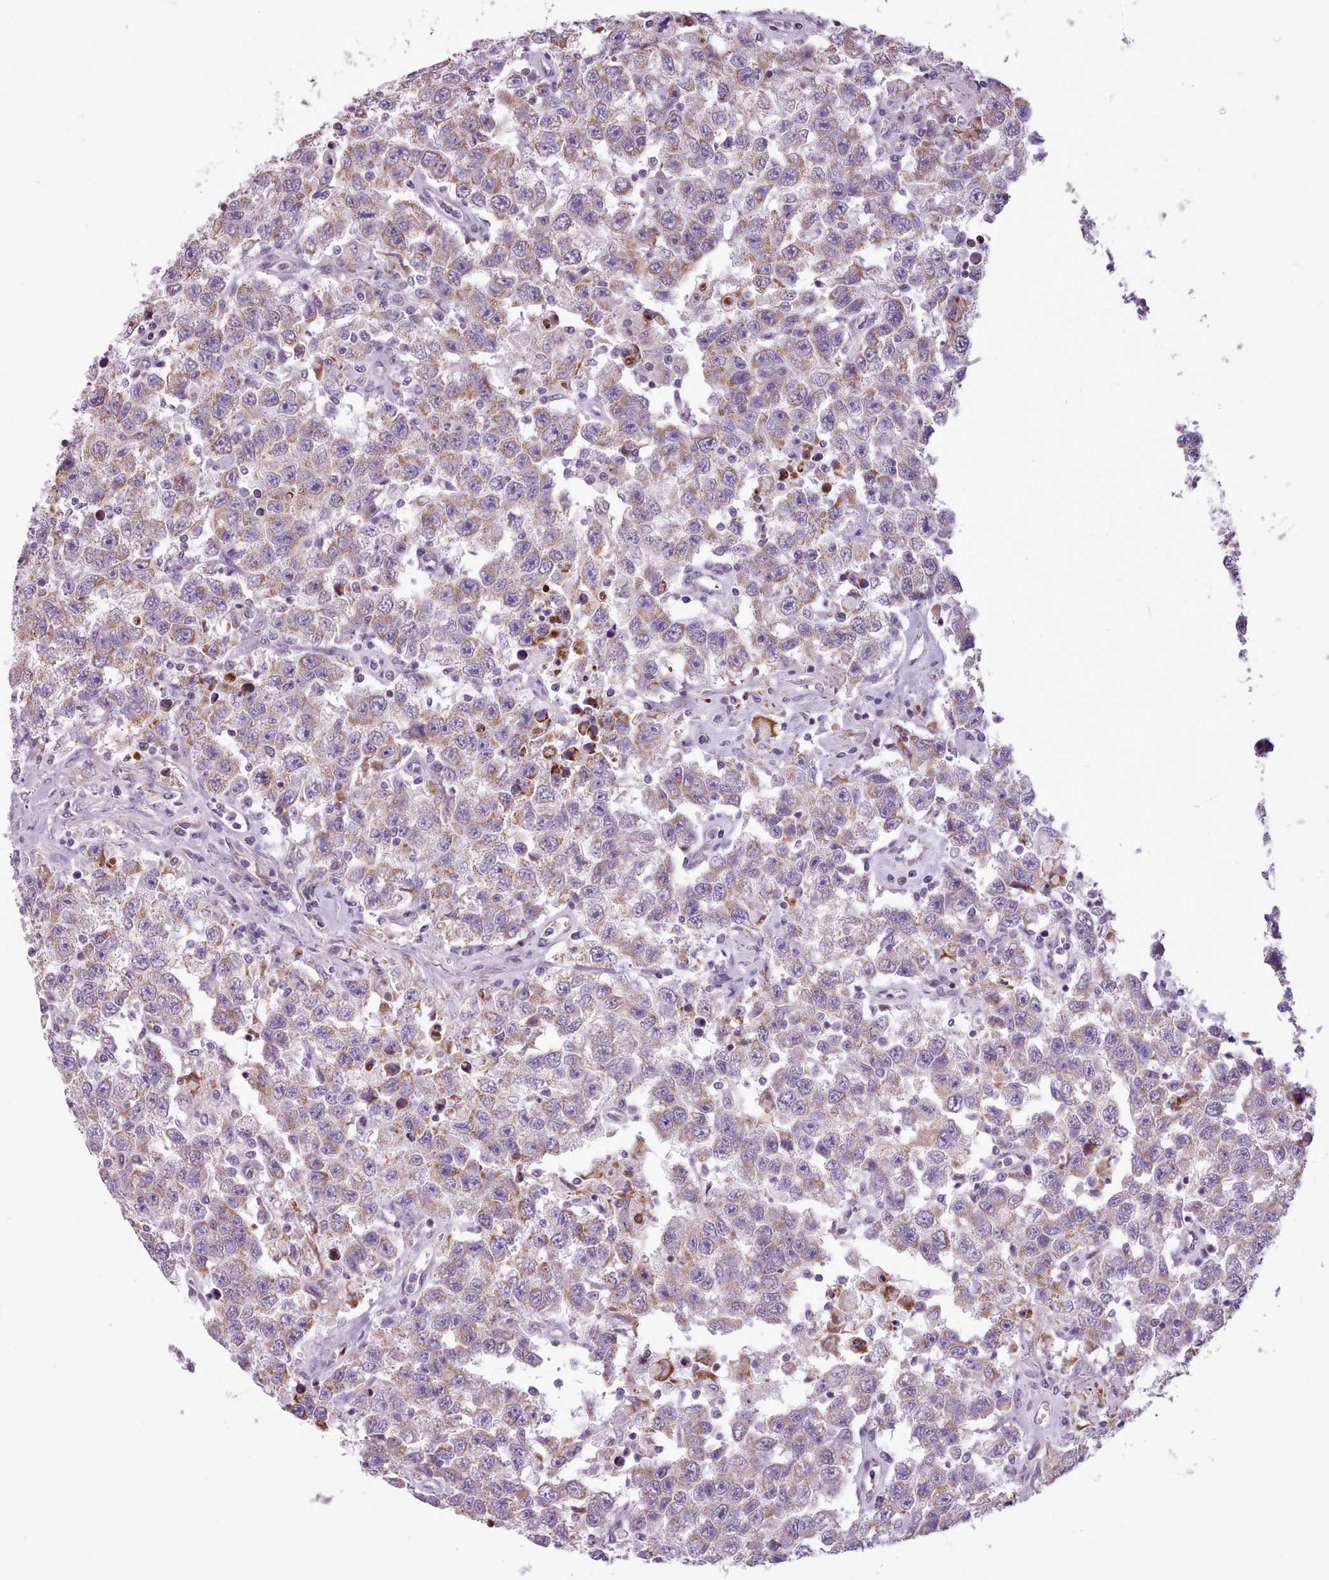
{"staining": {"intensity": "moderate", "quantity": "25%-75%", "location": "cytoplasmic/membranous"}, "tissue": "testis cancer", "cell_type": "Tumor cells", "image_type": "cancer", "snomed": [{"axis": "morphology", "description": "Seminoma, NOS"}, {"axis": "topography", "description": "Testis"}], "caption": "An immunohistochemistry (IHC) micrograph of neoplastic tissue is shown. Protein staining in brown shows moderate cytoplasmic/membranous positivity in testis cancer within tumor cells.", "gene": "AVL9", "patient": {"sex": "male", "age": 41}}